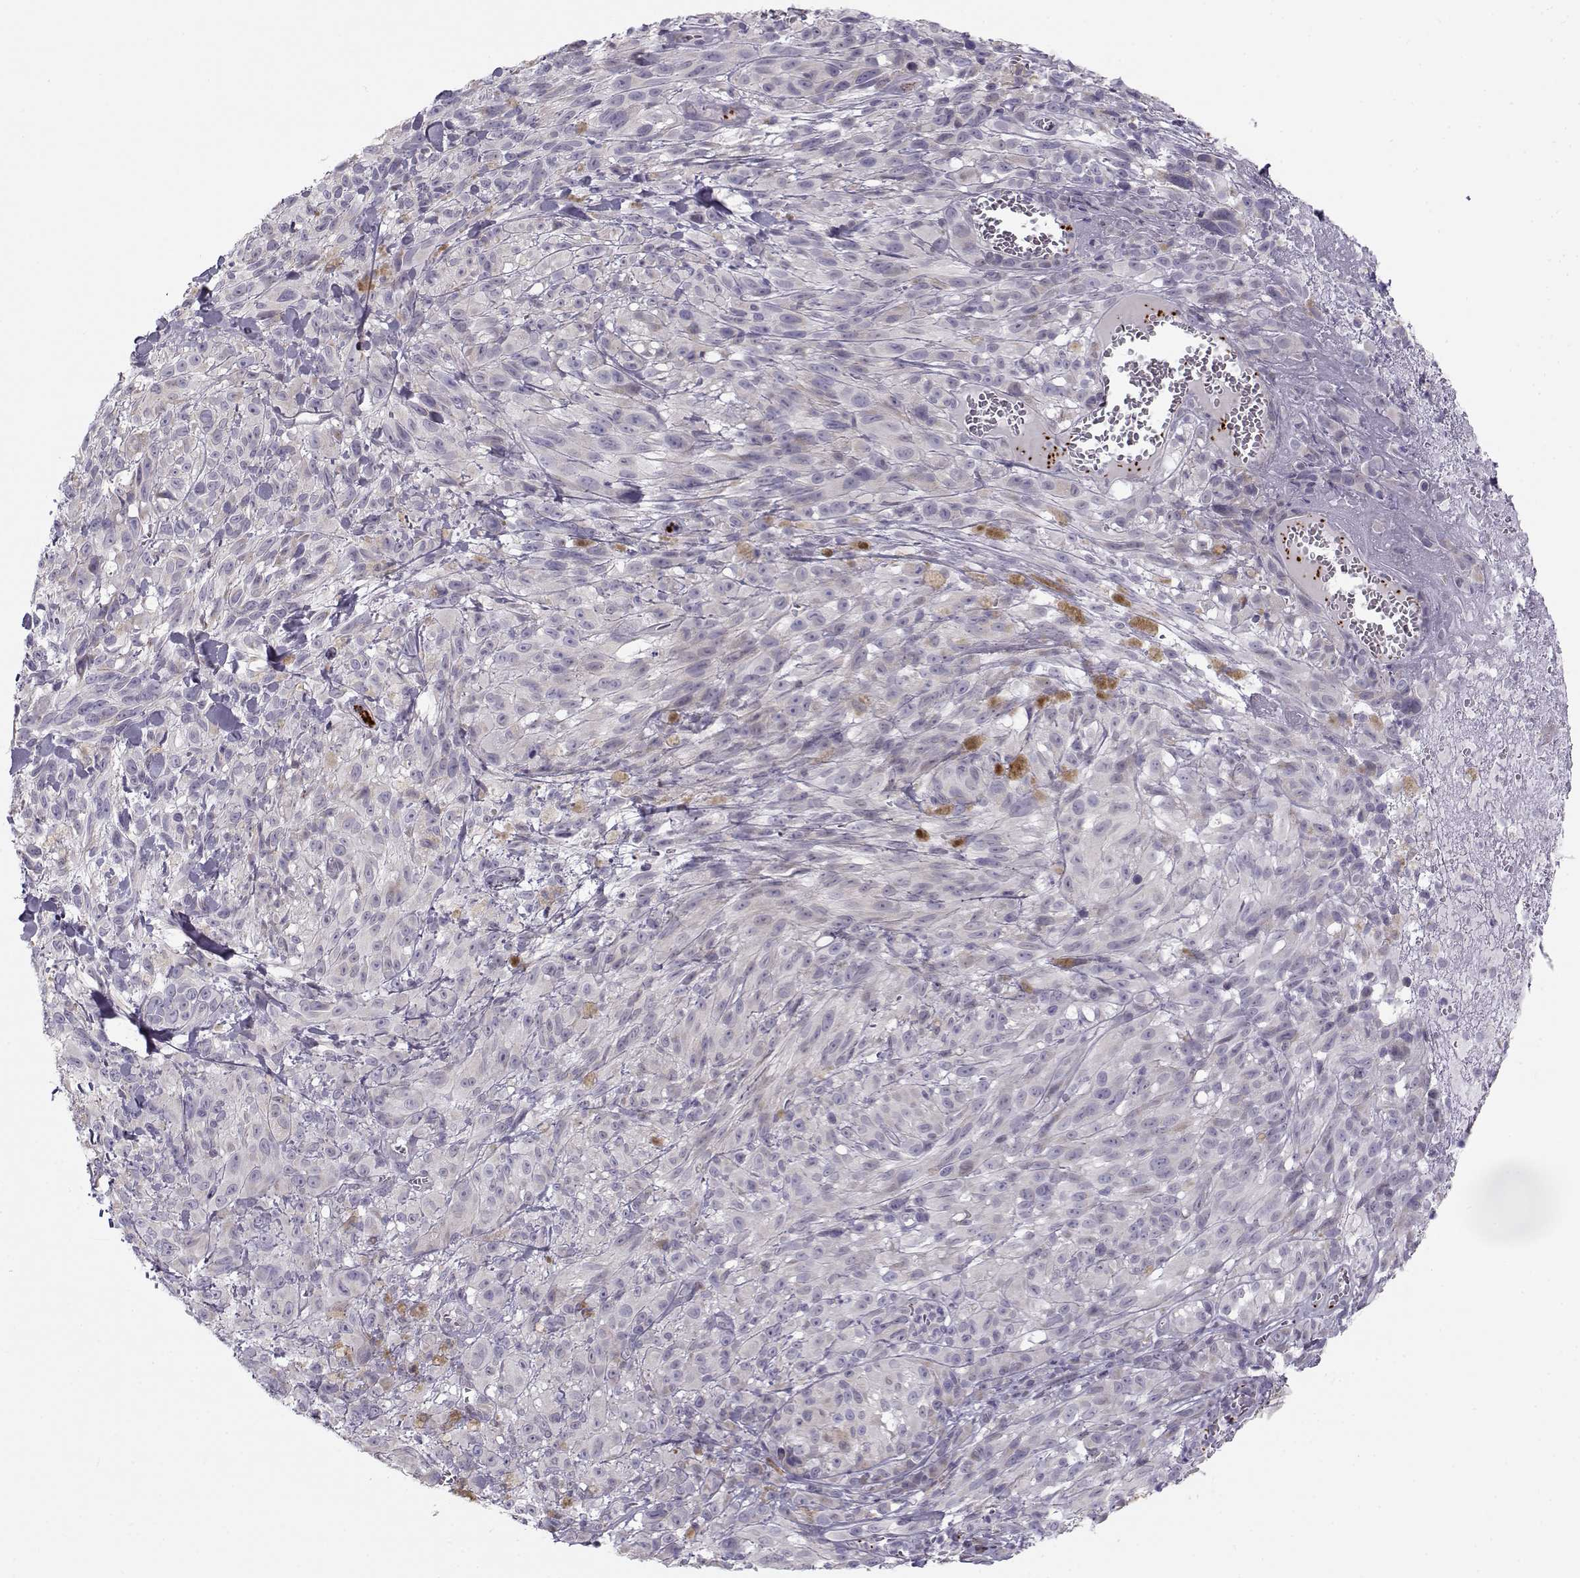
{"staining": {"intensity": "negative", "quantity": "none", "location": "none"}, "tissue": "melanoma", "cell_type": "Tumor cells", "image_type": "cancer", "snomed": [{"axis": "morphology", "description": "Malignant melanoma, NOS"}, {"axis": "topography", "description": "Skin"}], "caption": "Immunohistochemistry (IHC) of human malignant melanoma displays no expression in tumor cells.", "gene": "KLF17", "patient": {"sex": "male", "age": 83}}